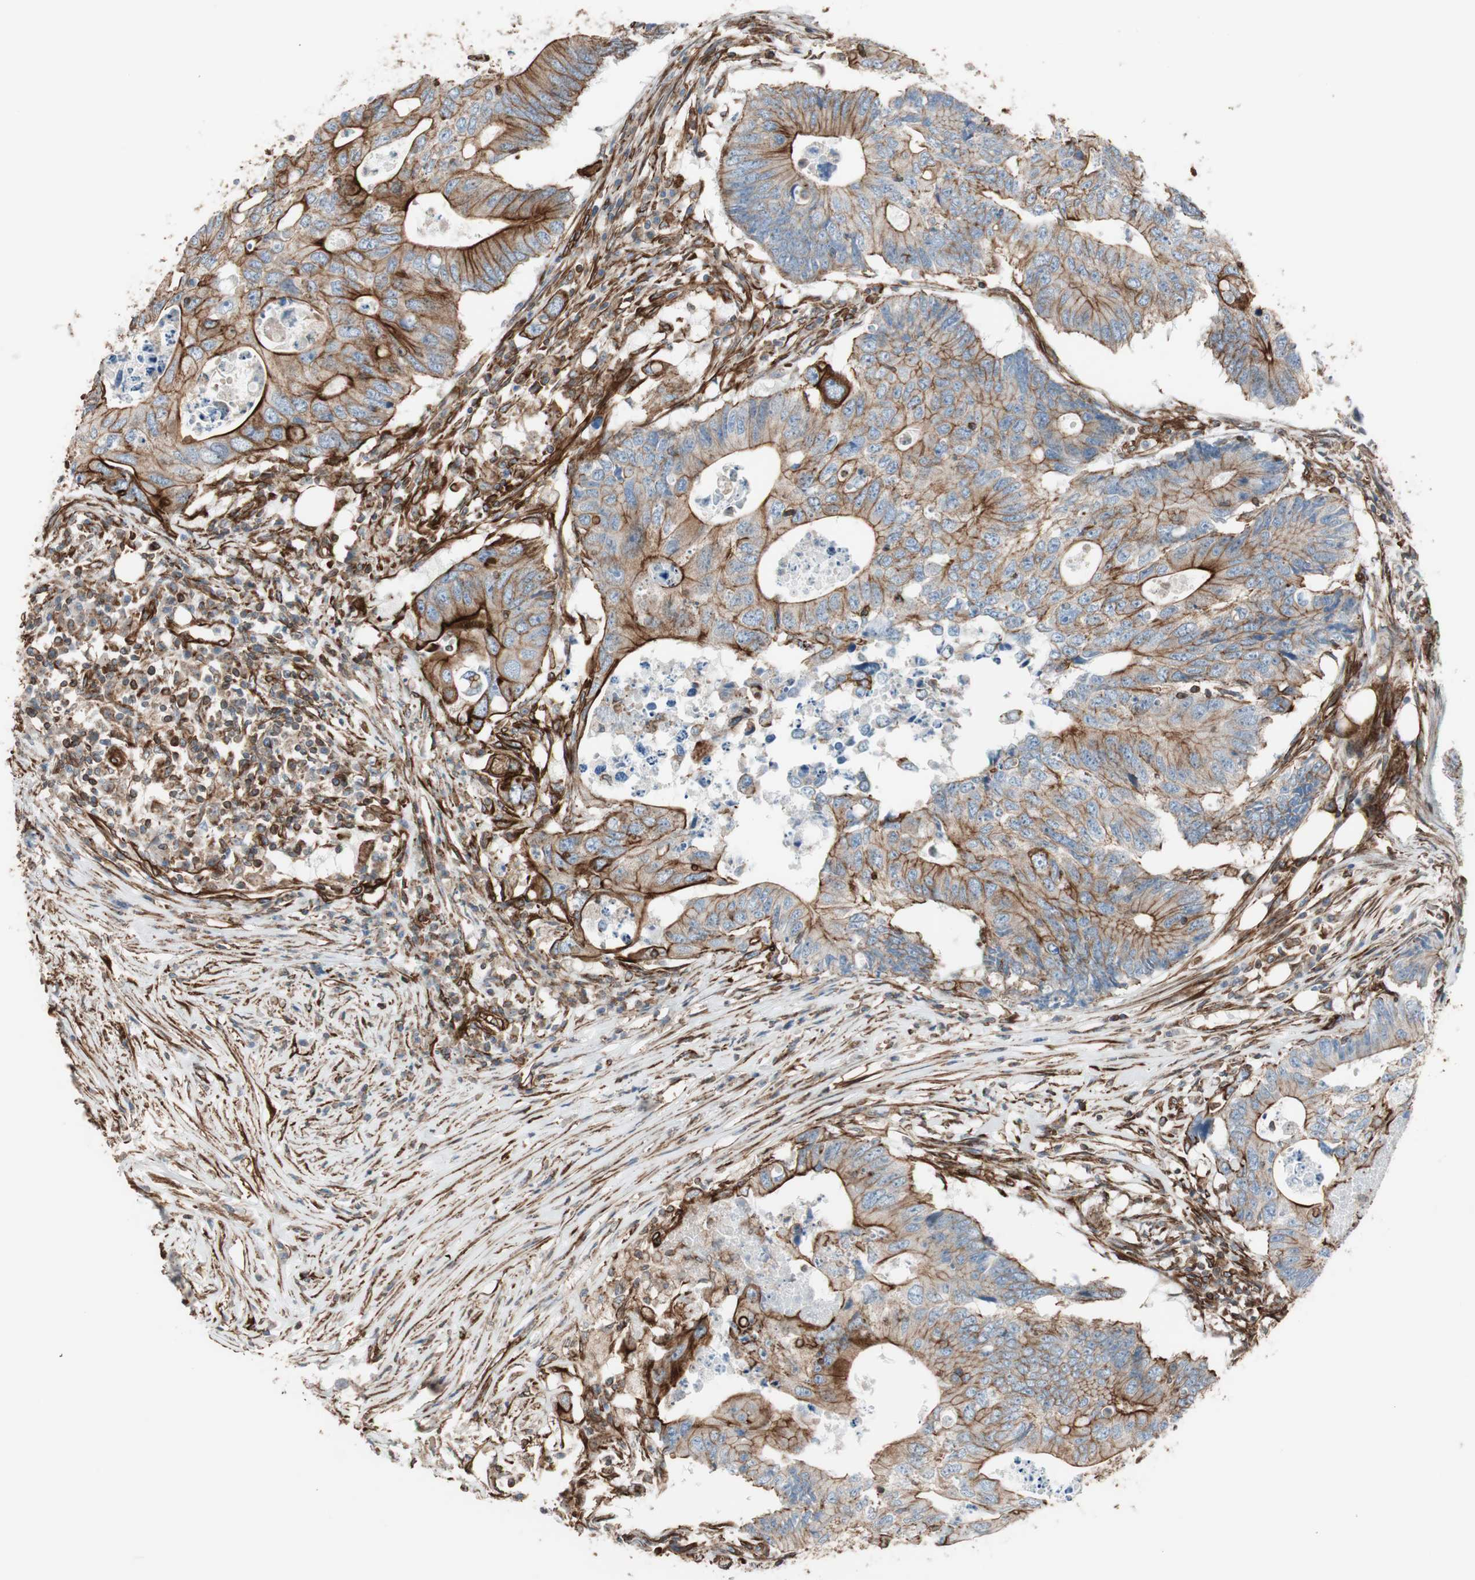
{"staining": {"intensity": "strong", "quantity": ">75%", "location": "cytoplasmic/membranous"}, "tissue": "colorectal cancer", "cell_type": "Tumor cells", "image_type": "cancer", "snomed": [{"axis": "morphology", "description": "Adenocarcinoma, NOS"}, {"axis": "topography", "description": "Colon"}], "caption": "A high amount of strong cytoplasmic/membranous expression is identified in approximately >75% of tumor cells in adenocarcinoma (colorectal) tissue. (brown staining indicates protein expression, while blue staining denotes nuclei).", "gene": "TCTA", "patient": {"sex": "male", "age": 71}}